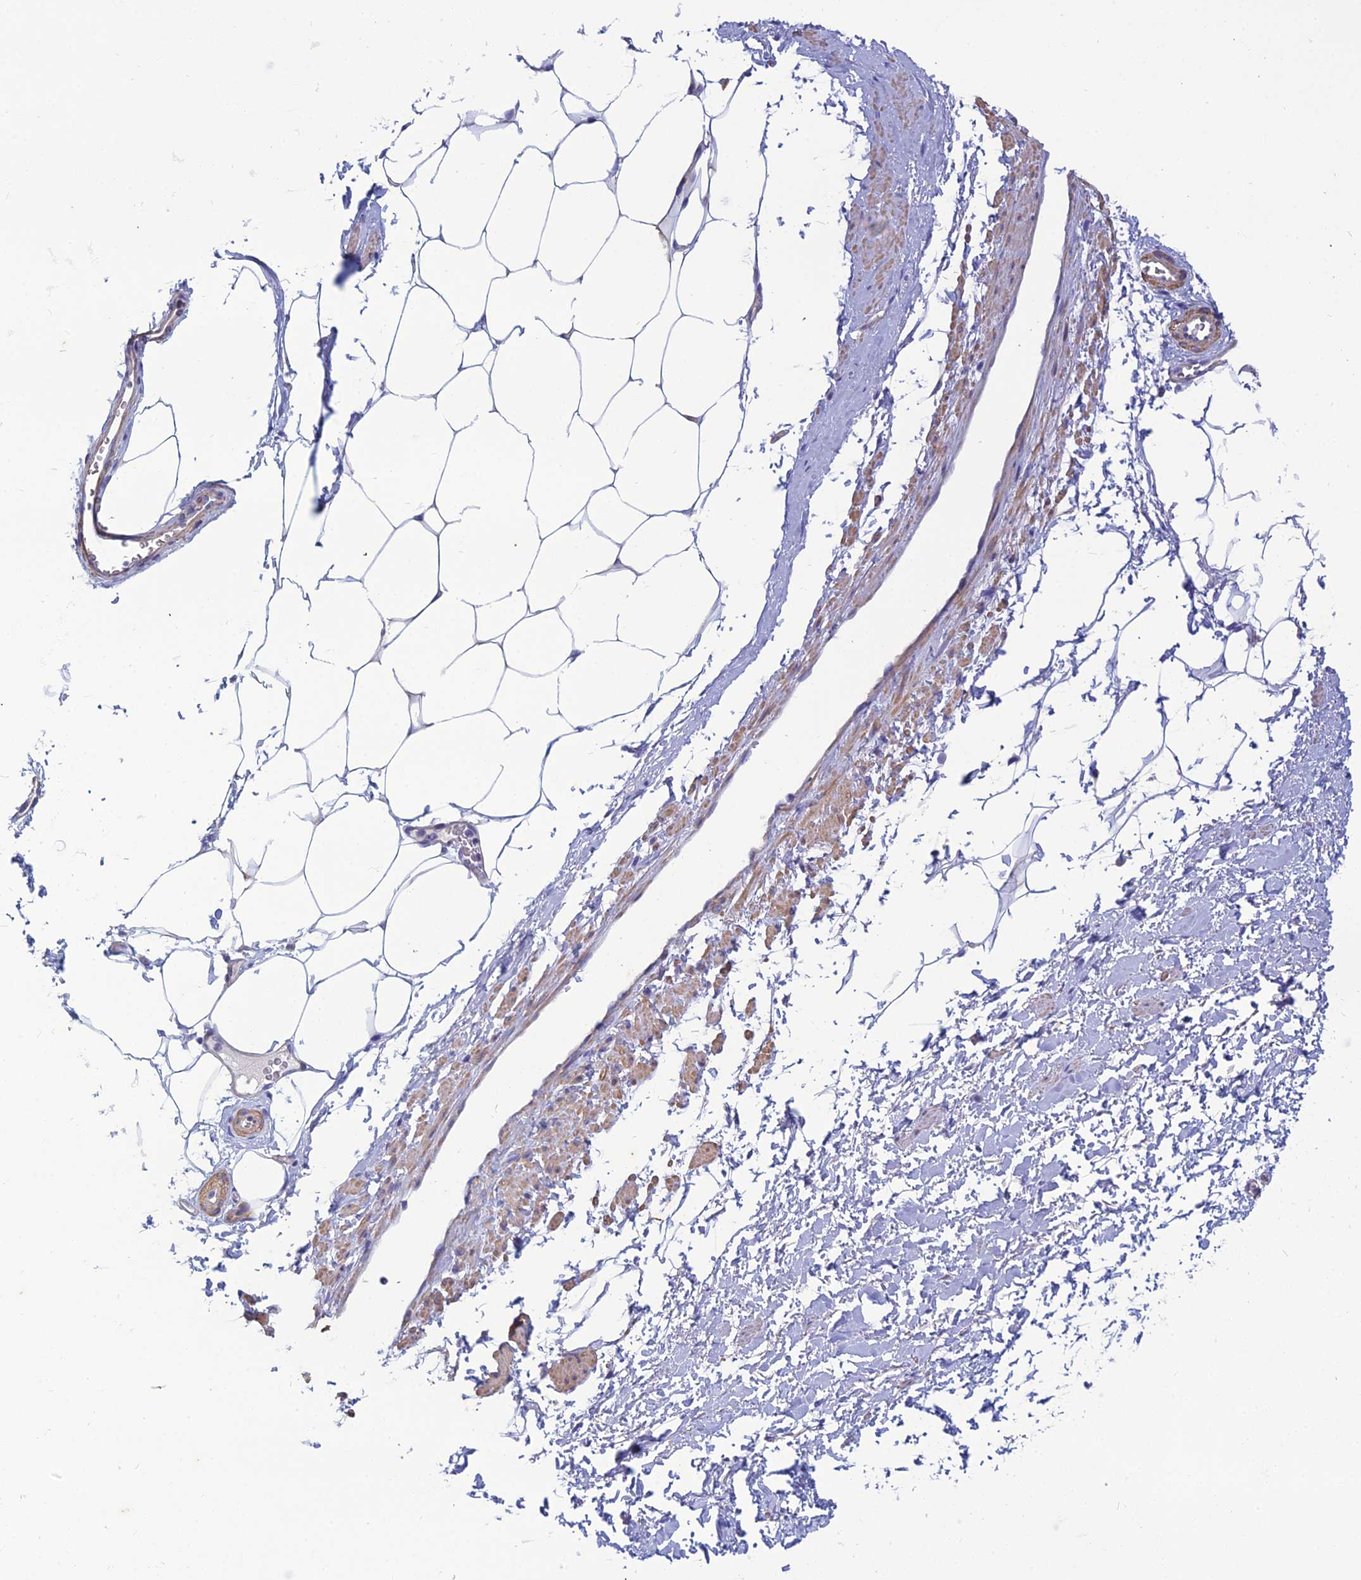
{"staining": {"intensity": "negative", "quantity": "none", "location": "none"}, "tissue": "adipose tissue", "cell_type": "Adipocytes", "image_type": "normal", "snomed": [{"axis": "morphology", "description": "Normal tissue, NOS"}, {"axis": "morphology", "description": "Adenocarcinoma, Low grade"}, {"axis": "topography", "description": "Prostate"}, {"axis": "topography", "description": "Peripheral nerve tissue"}], "caption": "Human adipose tissue stained for a protein using IHC displays no expression in adipocytes.", "gene": "LZTS2", "patient": {"sex": "male", "age": 63}}